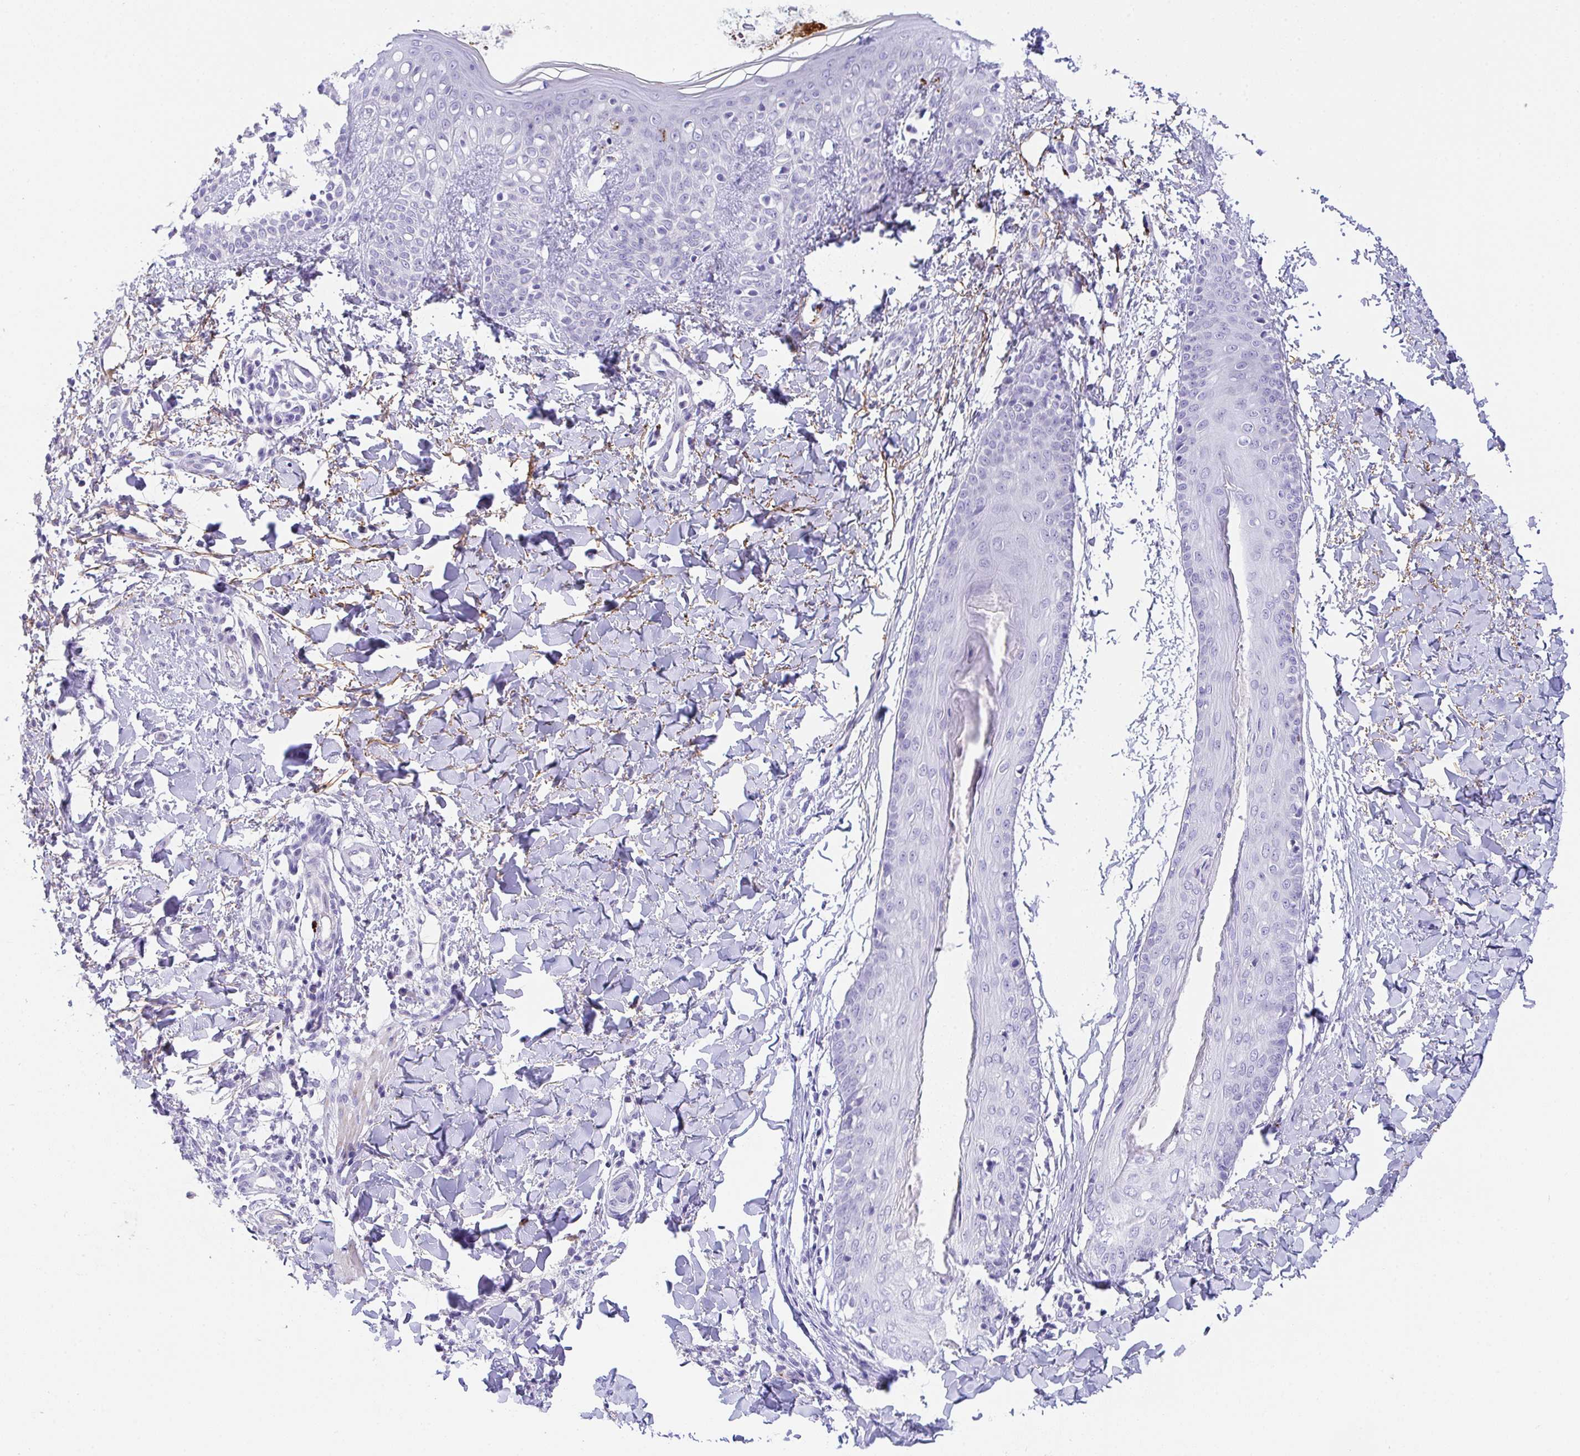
{"staining": {"intensity": "negative", "quantity": "none", "location": "none"}, "tissue": "skin", "cell_type": "Fibroblasts", "image_type": "normal", "snomed": [{"axis": "morphology", "description": "Normal tissue, NOS"}, {"axis": "topography", "description": "Skin"}], "caption": "DAB immunohistochemical staining of unremarkable skin exhibits no significant staining in fibroblasts. Nuclei are stained in blue.", "gene": "KMT2E", "patient": {"sex": "male", "age": 16}}